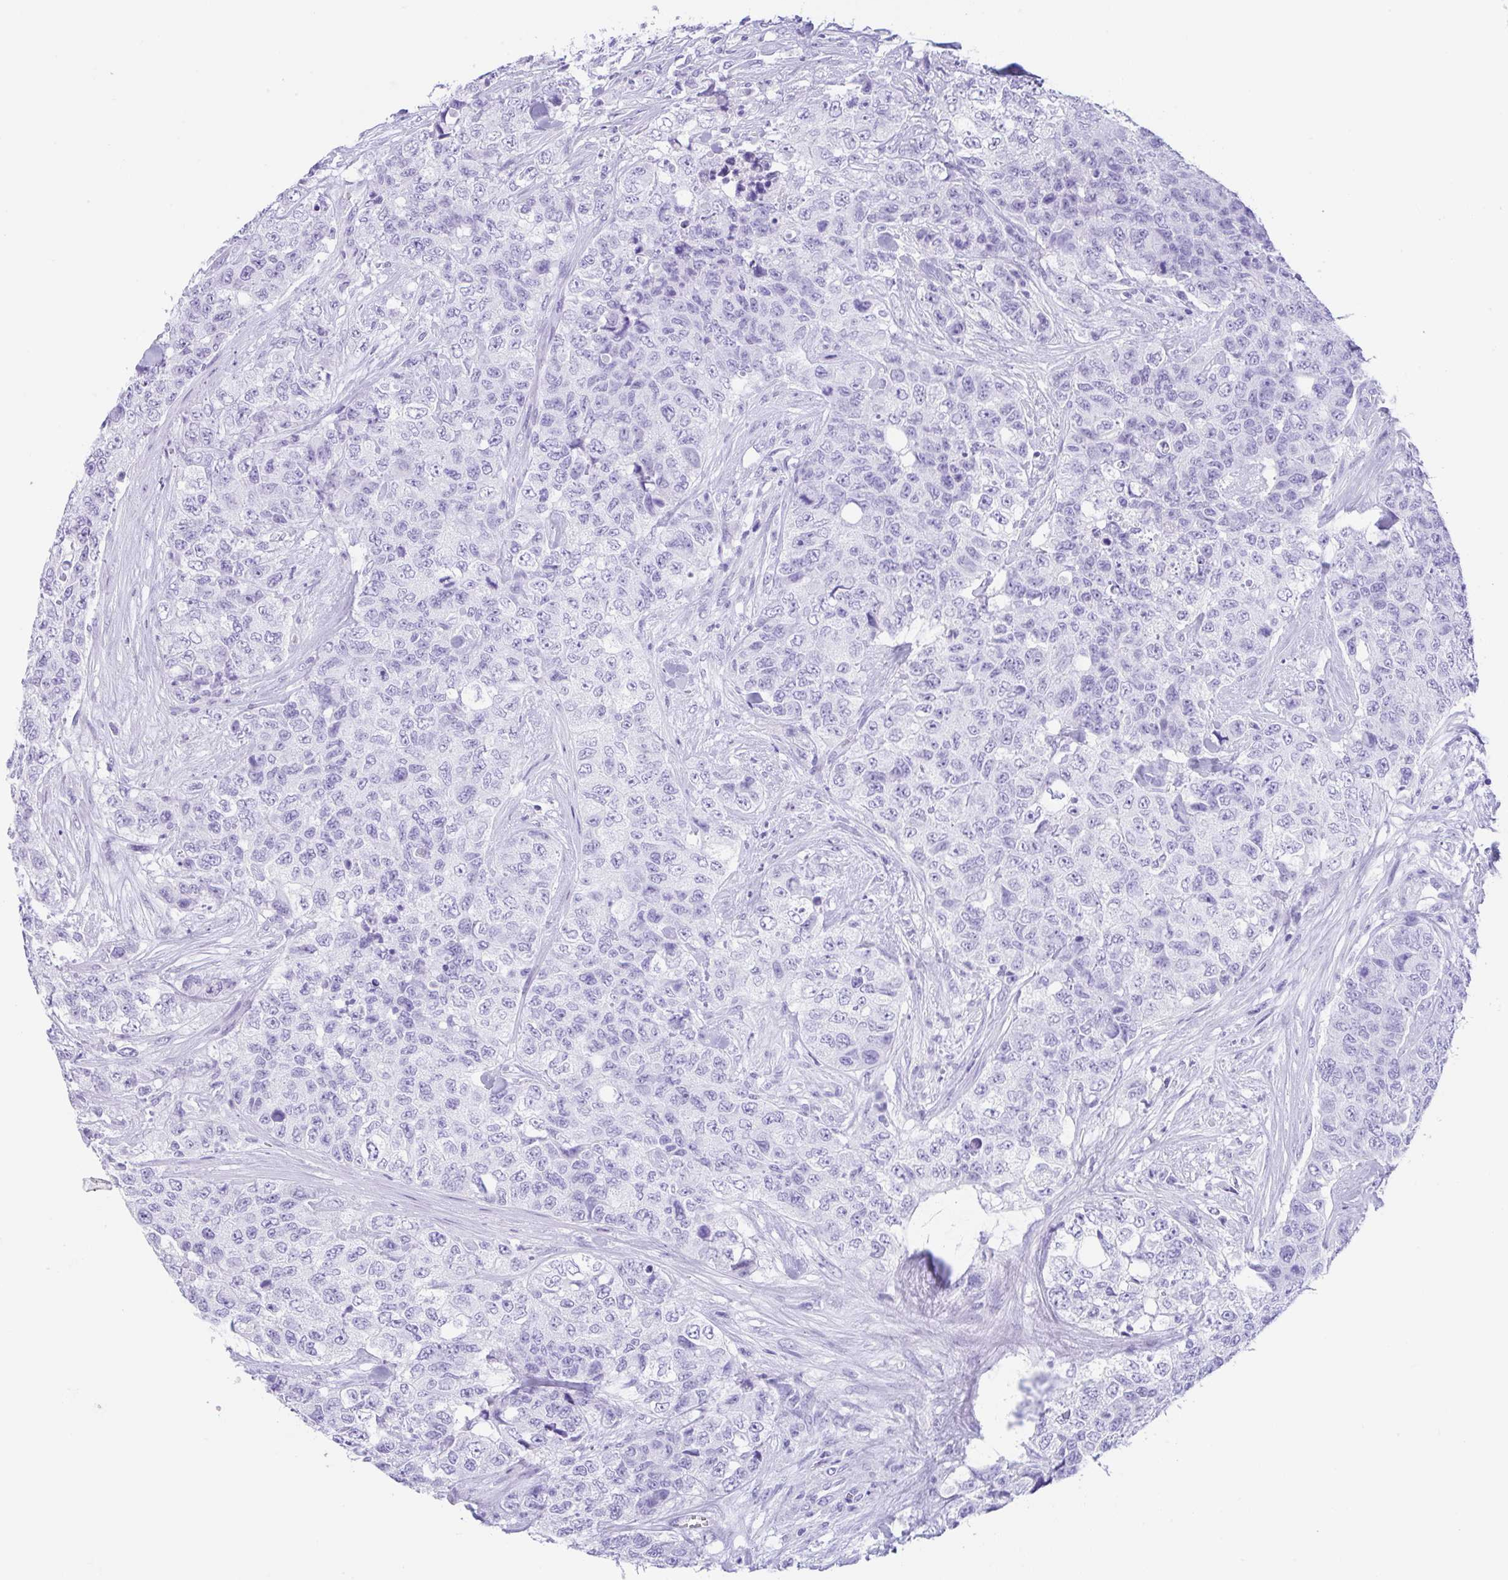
{"staining": {"intensity": "negative", "quantity": "none", "location": "none"}, "tissue": "urothelial cancer", "cell_type": "Tumor cells", "image_type": "cancer", "snomed": [{"axis": "morphology", "description": "Urothelial carcinoma, High grade"}, {"axis": "topography", "description": "Urinary bladder"}], "caption": "Tumor cells are negative for brown protein staining in urothelial cancer.", "gene": "CPA1", "patient": {"sex": "female", "age": 78}}